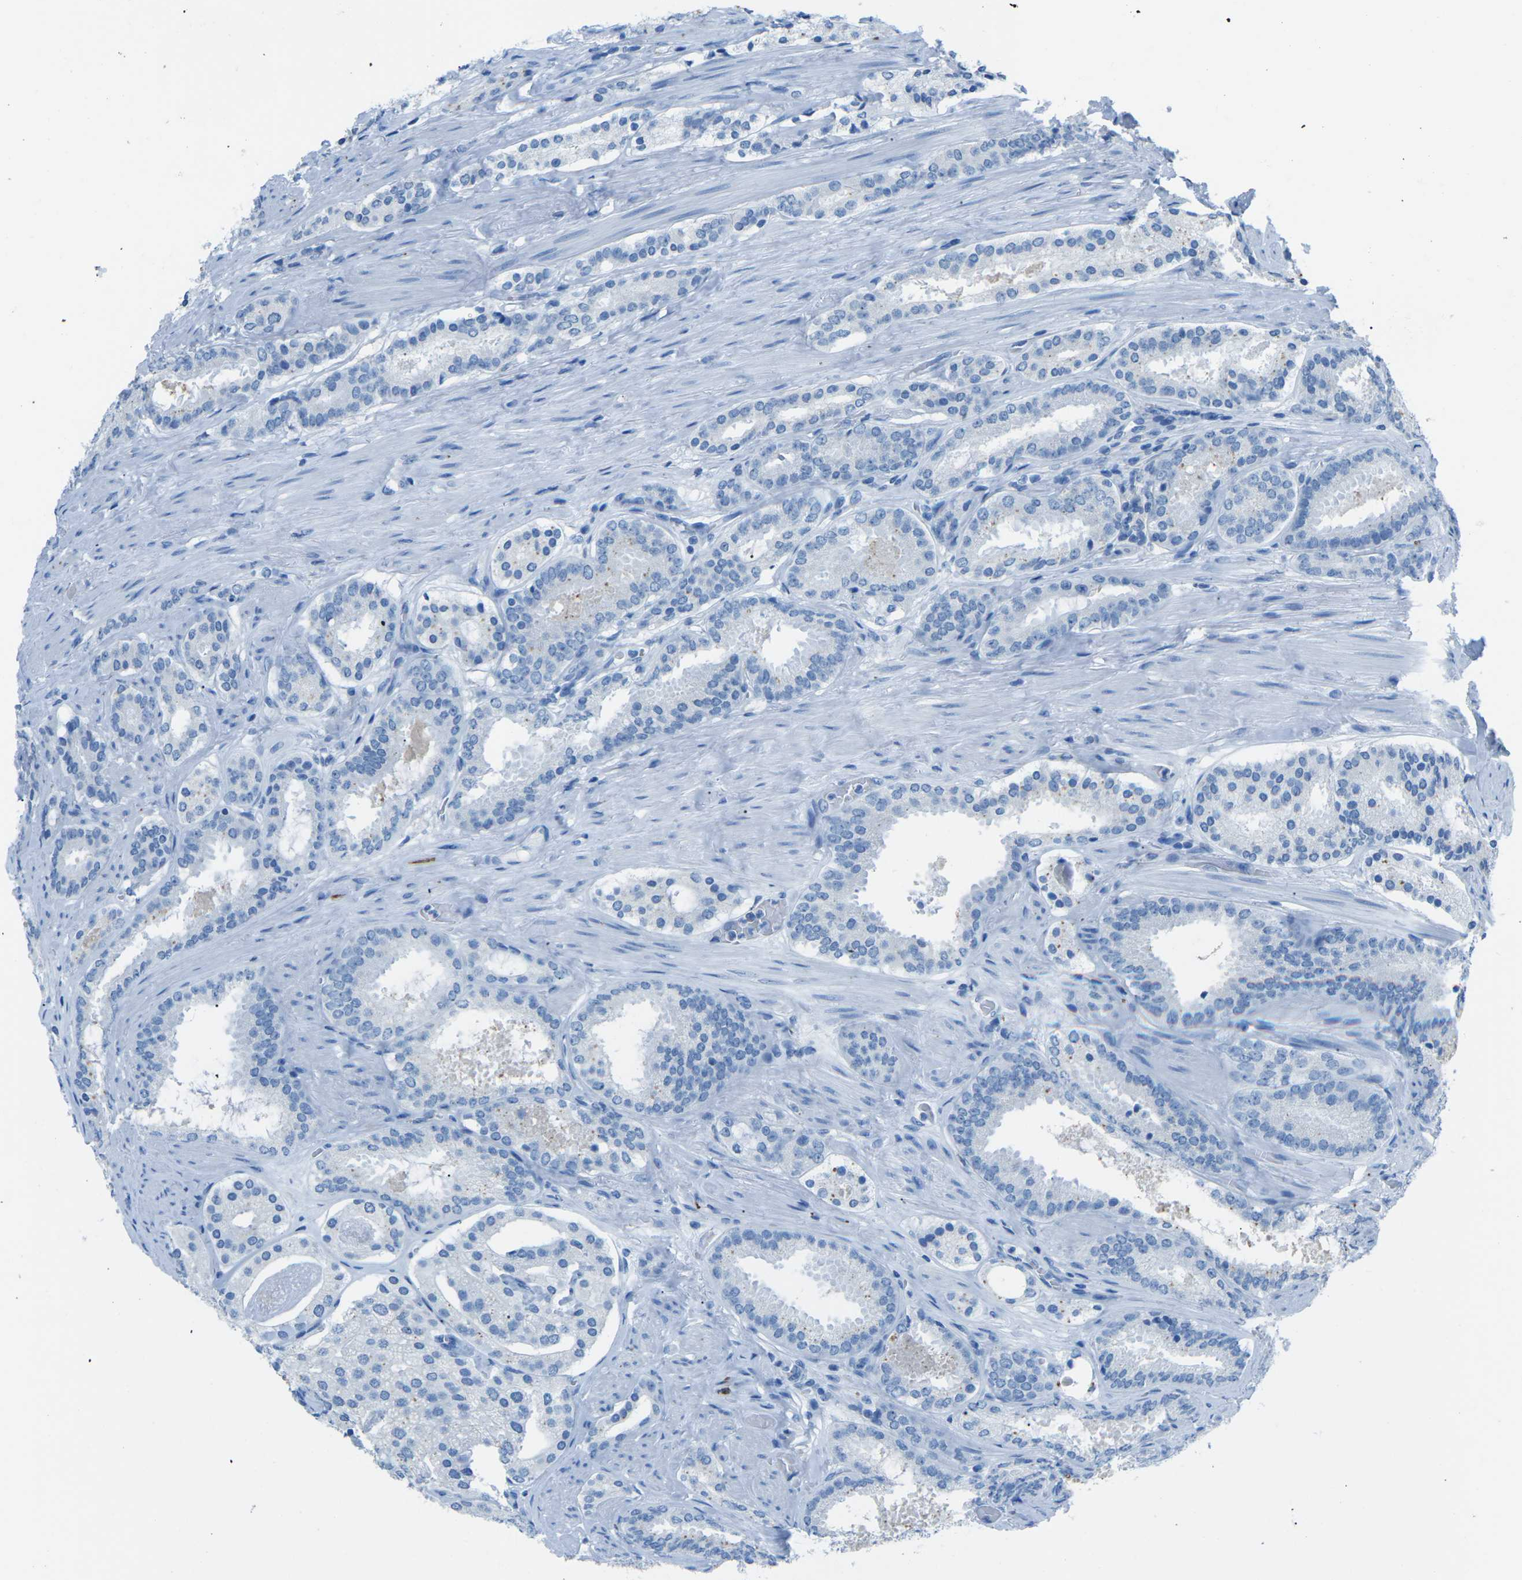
{"staining": {"intensity": "negative", "quantity": "none", "location": "none"}, "tissue": "prostate cancer", "cell_type": "Tumor cells", "image_type": "cancer", "snomed": [{"axis": "morphology", "description": "Adenocarcinoma, Low grade"}, {"axis": "topography", "description": "Prostate"}], "caption": "Immunohistochemistry (IHC) of human prostate low-grade adenocarcinoma reveals no expression in tumor cells.", "gene": "MYH8", "patient": {"sex": "male", "age": 69}}